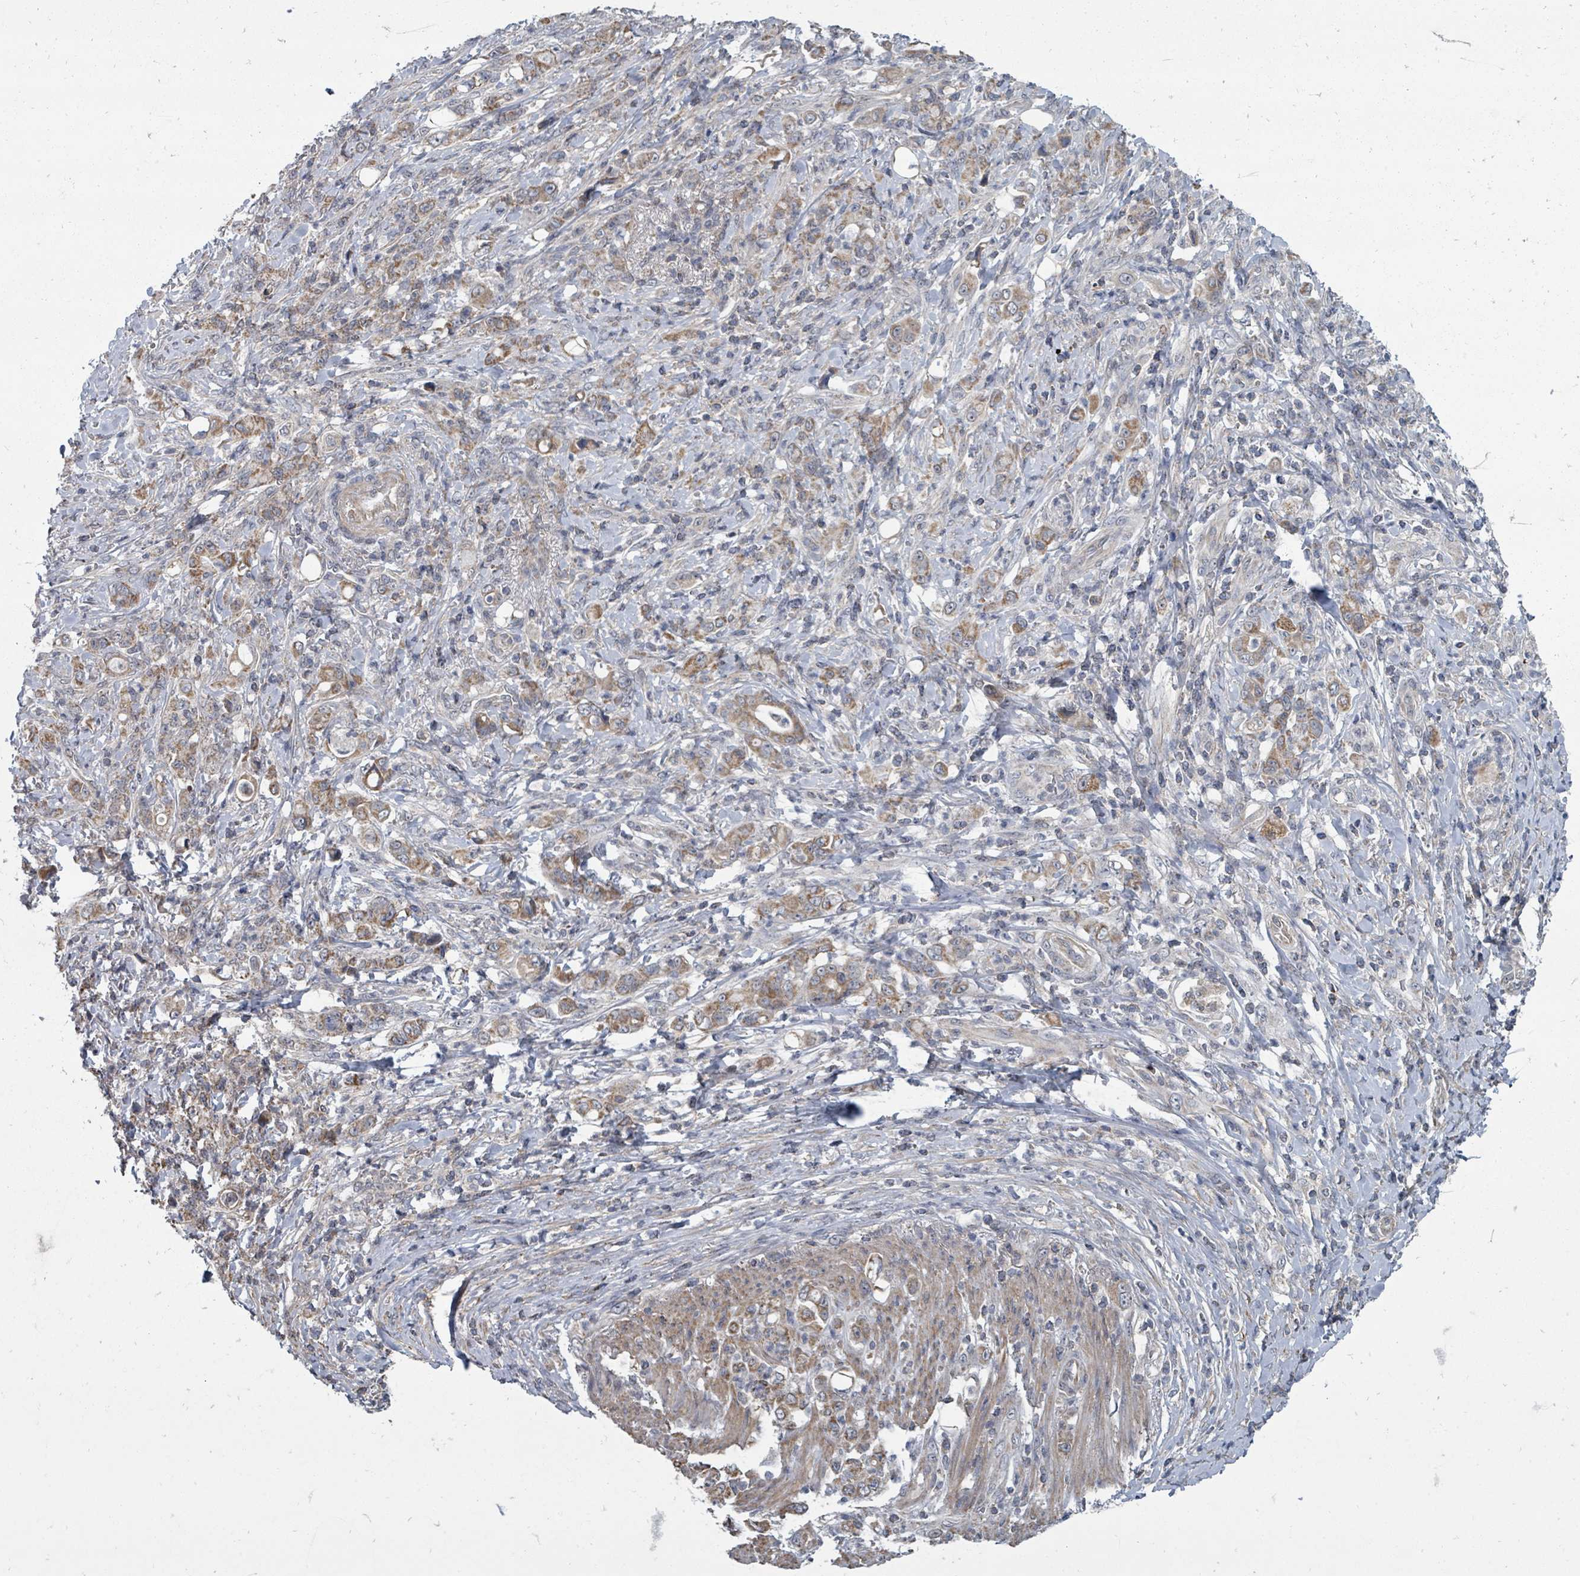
{"staining": {"intensity": "moderate", "quantity": ">75%", "location": "cytoplasmic/membranous"}, "tissue": "stomach cancer", "cell_type": "Tumor cells", "image_type": "cancer", "snomed": [{"axis": "morphology", "description": "Normal tissue, NOS"}, {"axis": "morphology", "description": "Adenocarcinoma, NOS"}, {"axis": "topography", "description": "Stomach"}], "caption": "Adenocarcinoma (stomach) was stained to show a protein in brown. There is medium levels of moderate cytoplasmic/membranous positivity in approximately >75% of tumor cells.", "gene": "MAGOHB", "patient": {"sex": "female", "age": 79}}